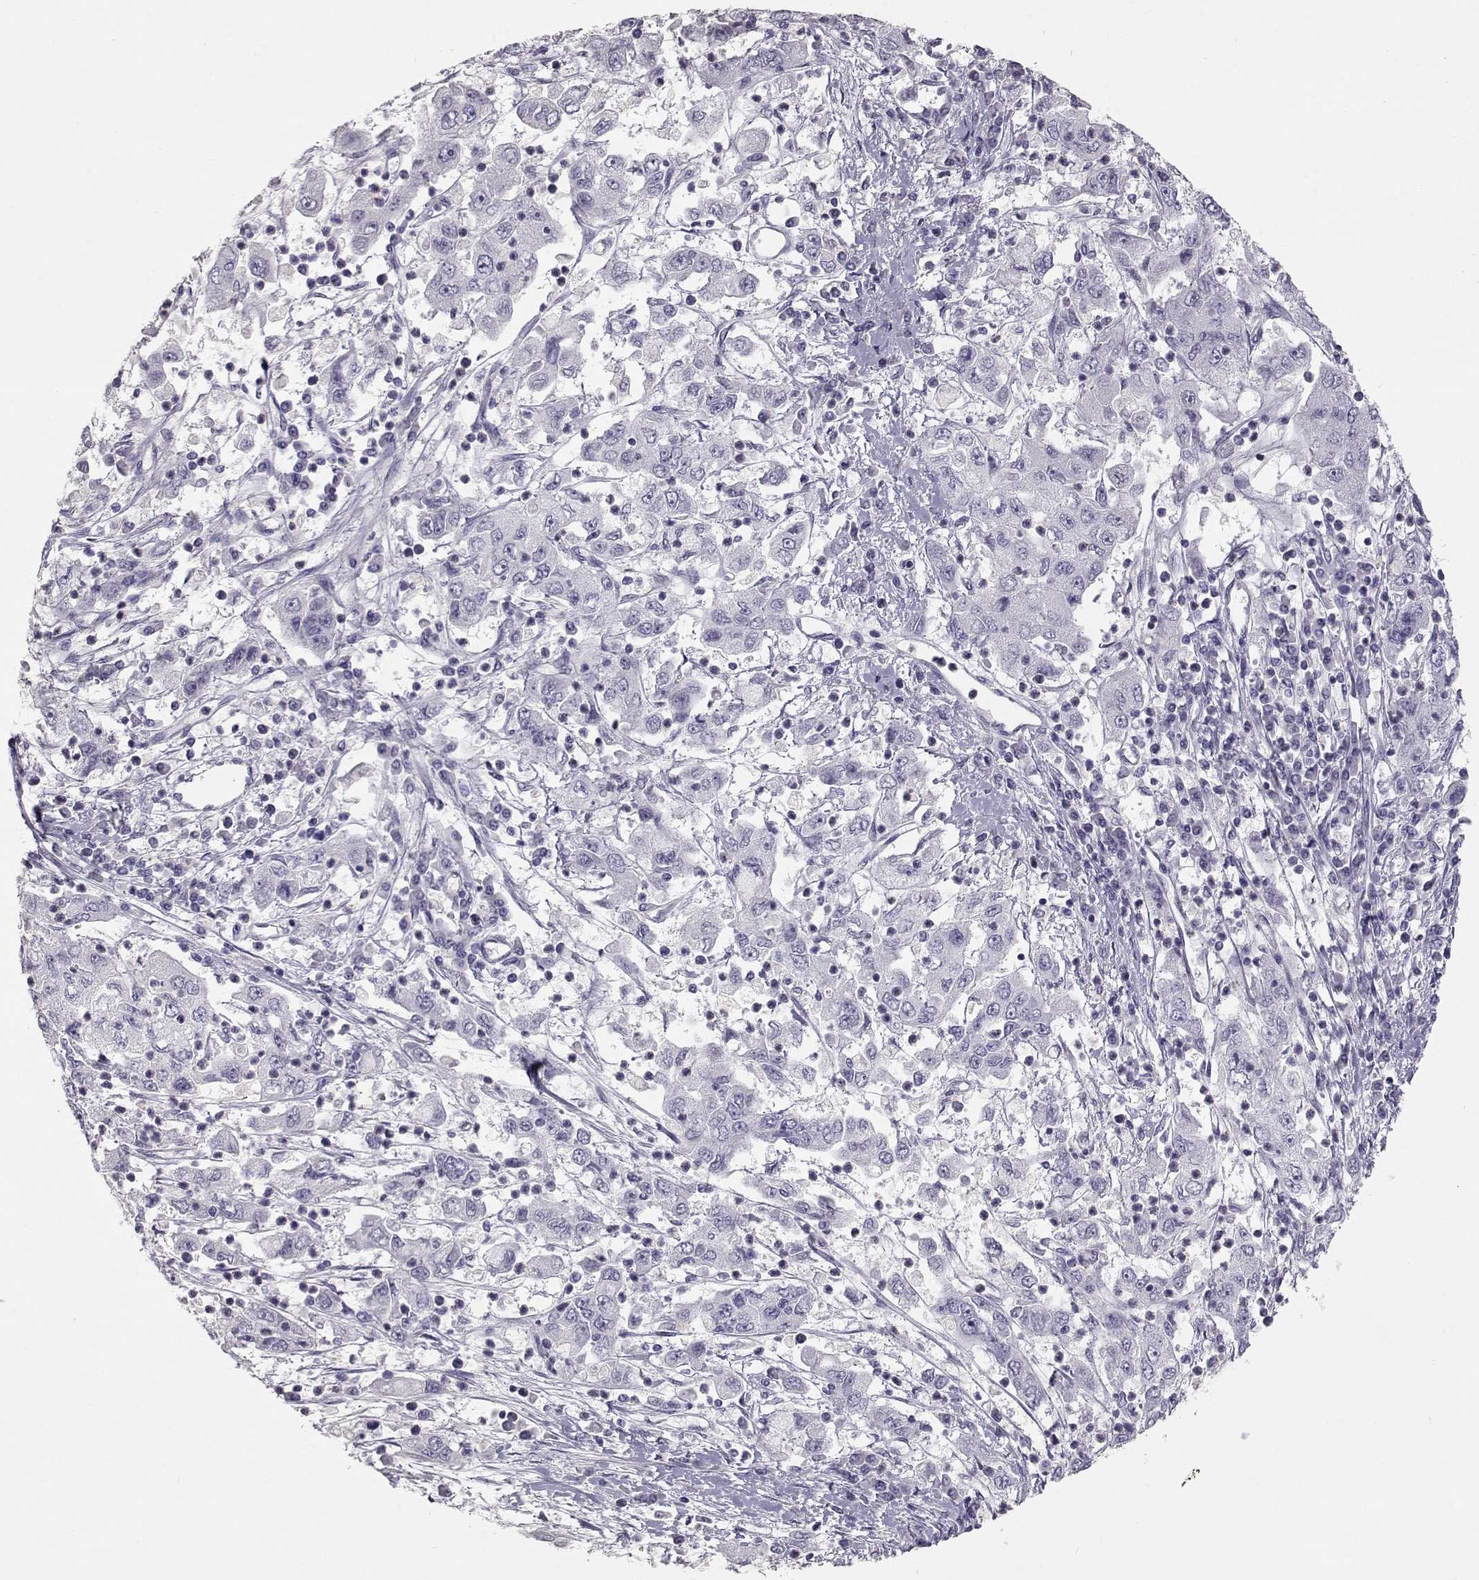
{"staining": {"intensity": "negative", "quantity": "none", "location": "none"}, "tissue": "cervical cancer", "cell_type": "Tumor cells", "image_type": "cancer", "snomed": [{"axis": "morphology", "description": "Squamous cell carcinoma, NOS"}, {"axis": "topography", "description": "Cervix"}], "caption": "There is no significant expression in tumor cells of cervical squamous cell carcinoma.", "gene": "SLC18A1", "patient": {"sex": "female", "age": 36}}